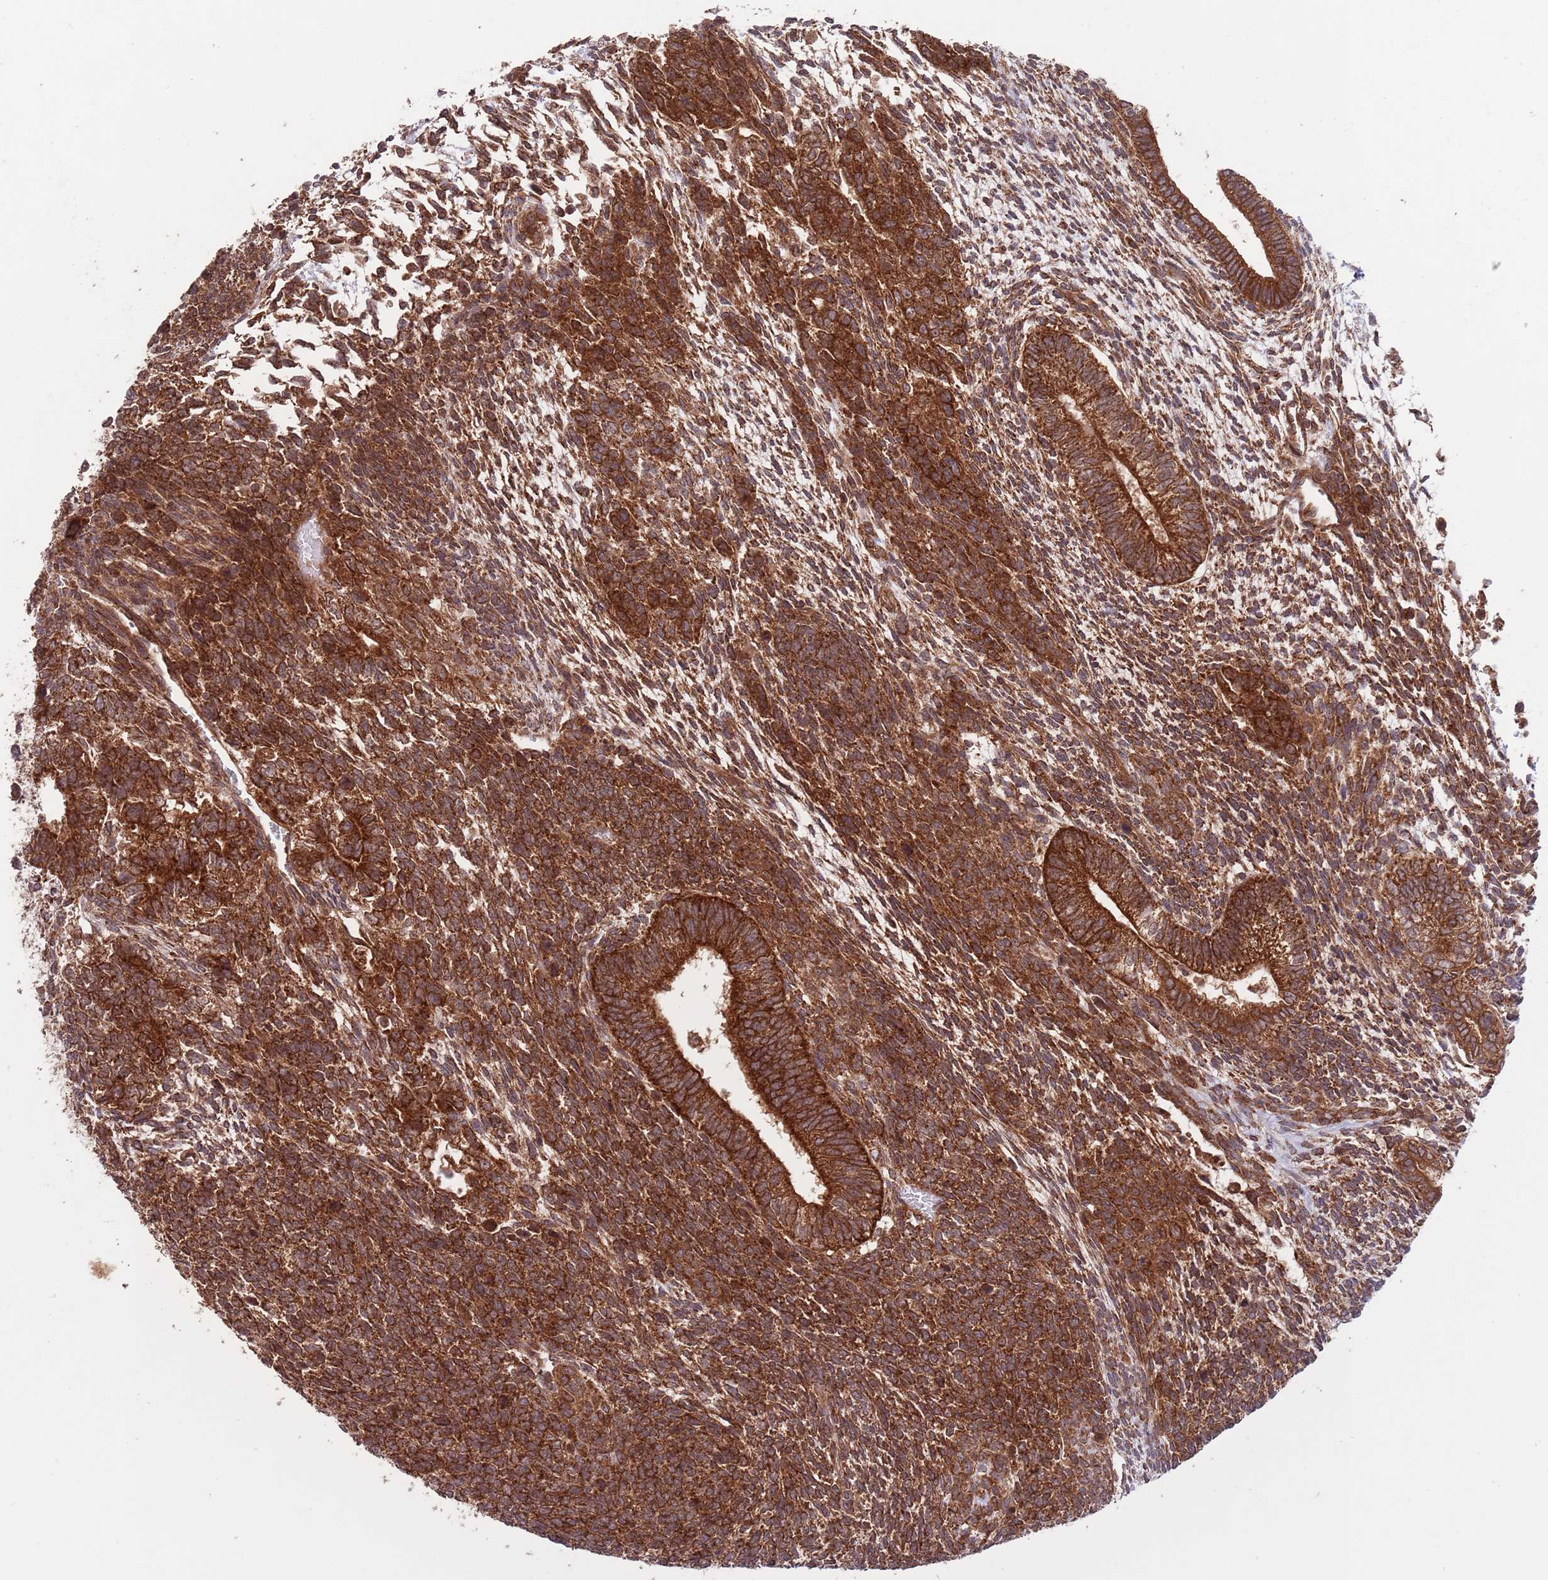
{"staining": {"intensity": "strong", "quantity": ">75%", "location": "cytoplasmic/membranous"}, "tissue": "testis cancer", "cell_type": "Tumor cells", "image_type": "cancer", "snomed": [{"axis": "morphology", "description": "Carcinoma, Embryonal, NOS"}, {"axis": "topography", "description": "Testis"}], "caption": "Immunohistochemistry (IHC) photomicrograph of testis cancer (embryonal carcinoma) stained for a protein (brown), which displays high levels of strong cytoplasmic/membranous expression in approximately >75% of tumor cells.", "gene": "MFNG", "patient": {"sex": "male", "age": 23}}